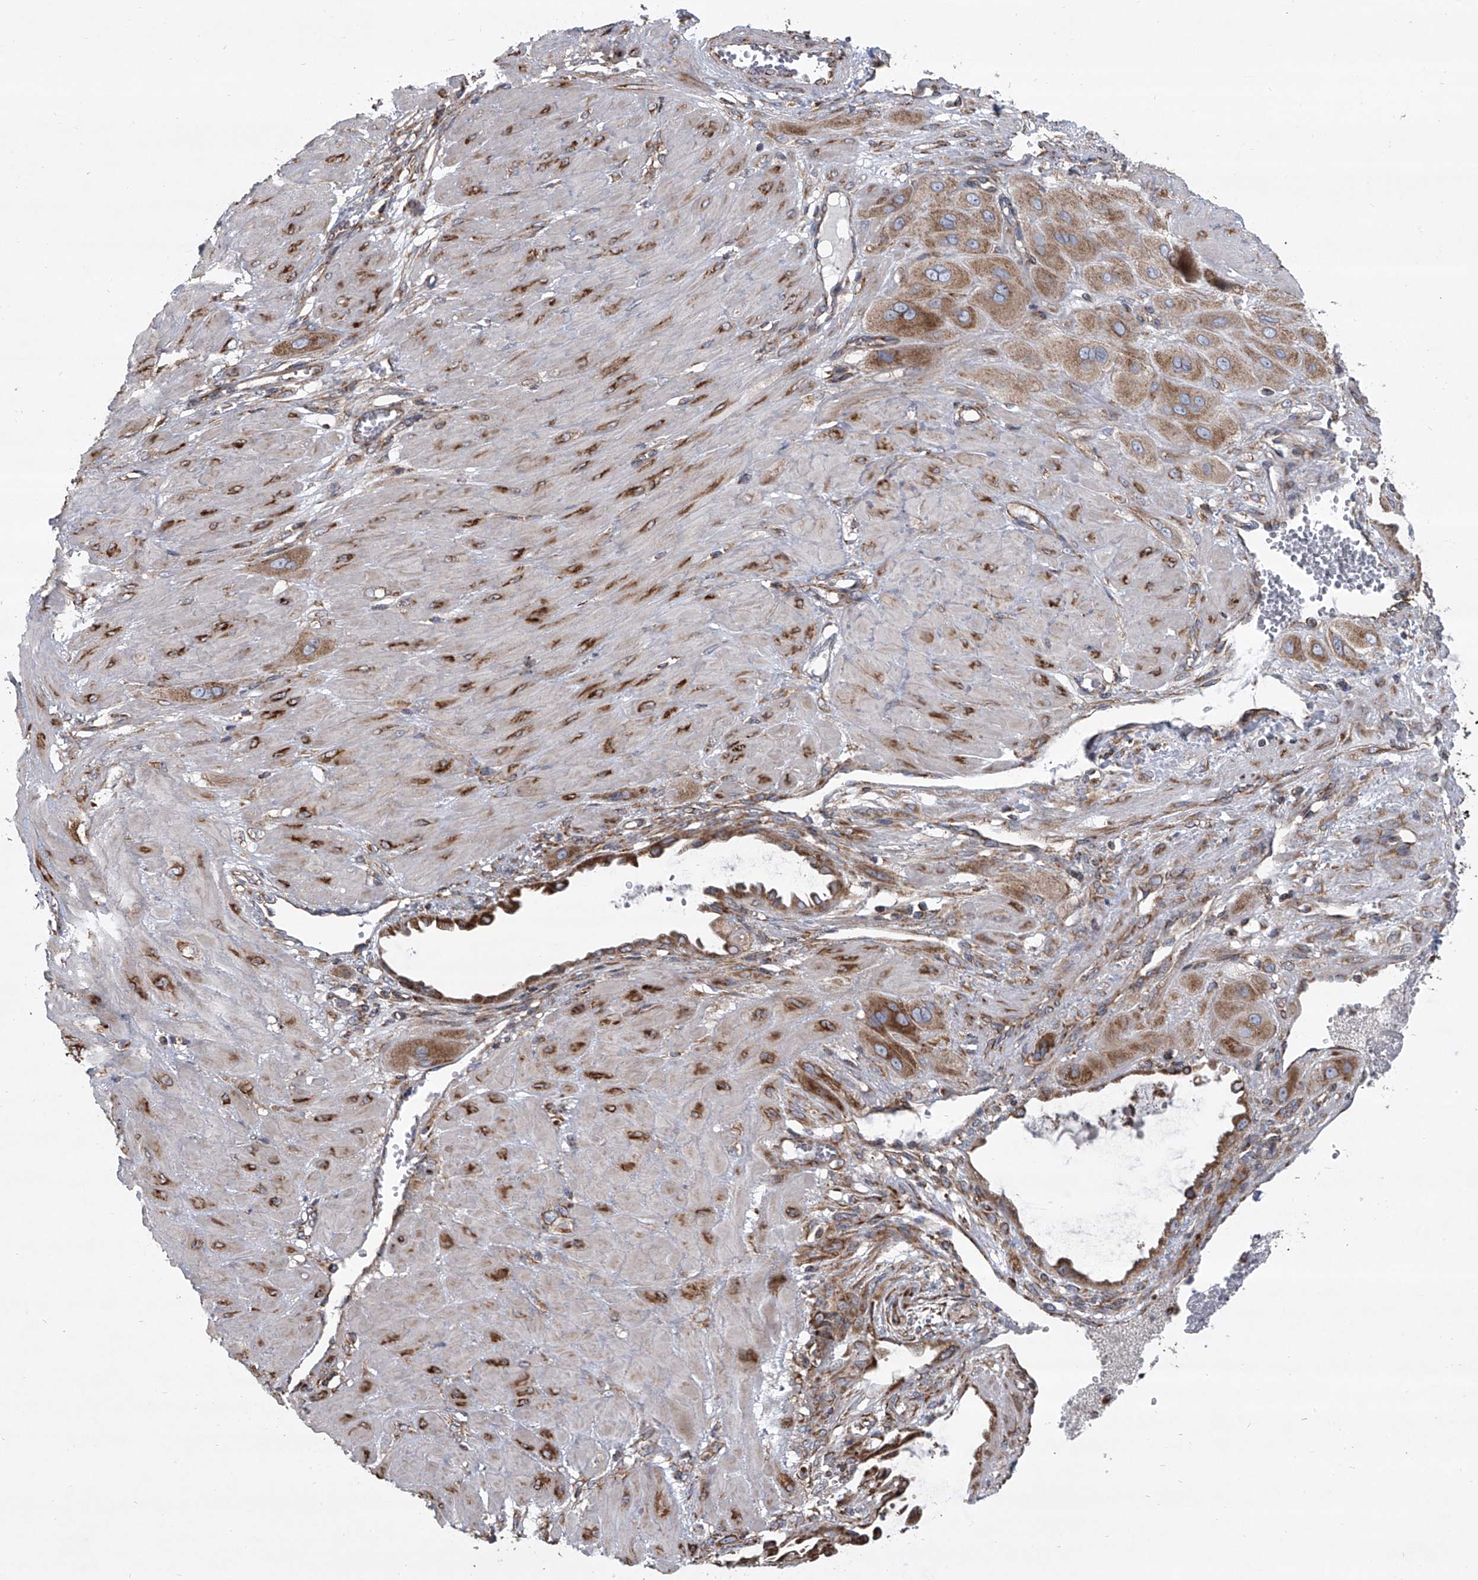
{"staining": {"intensity": "moderate", "quantity": ">75%", "location": "cytoplasmic/membranous"}, "tissue": "cervical cancer", "cell_type": "Tumor cells", "image_type": "cancer", "snomed": [{"axis": "morphology", "description": "Squamous cell carcinoma, NOS"}, {"axis": "topography", "description": "Cervix"}], "caption": "Protein analysis of cervical cancer tissue reveals moderate cytoplasmic/membranous positivity in about >75% of tumor cells. (DAB = brown stain, brightfield microscopy at high magnification).", "gene": "ZC3H15", "patient": {"sex": "female", "age": 34}}